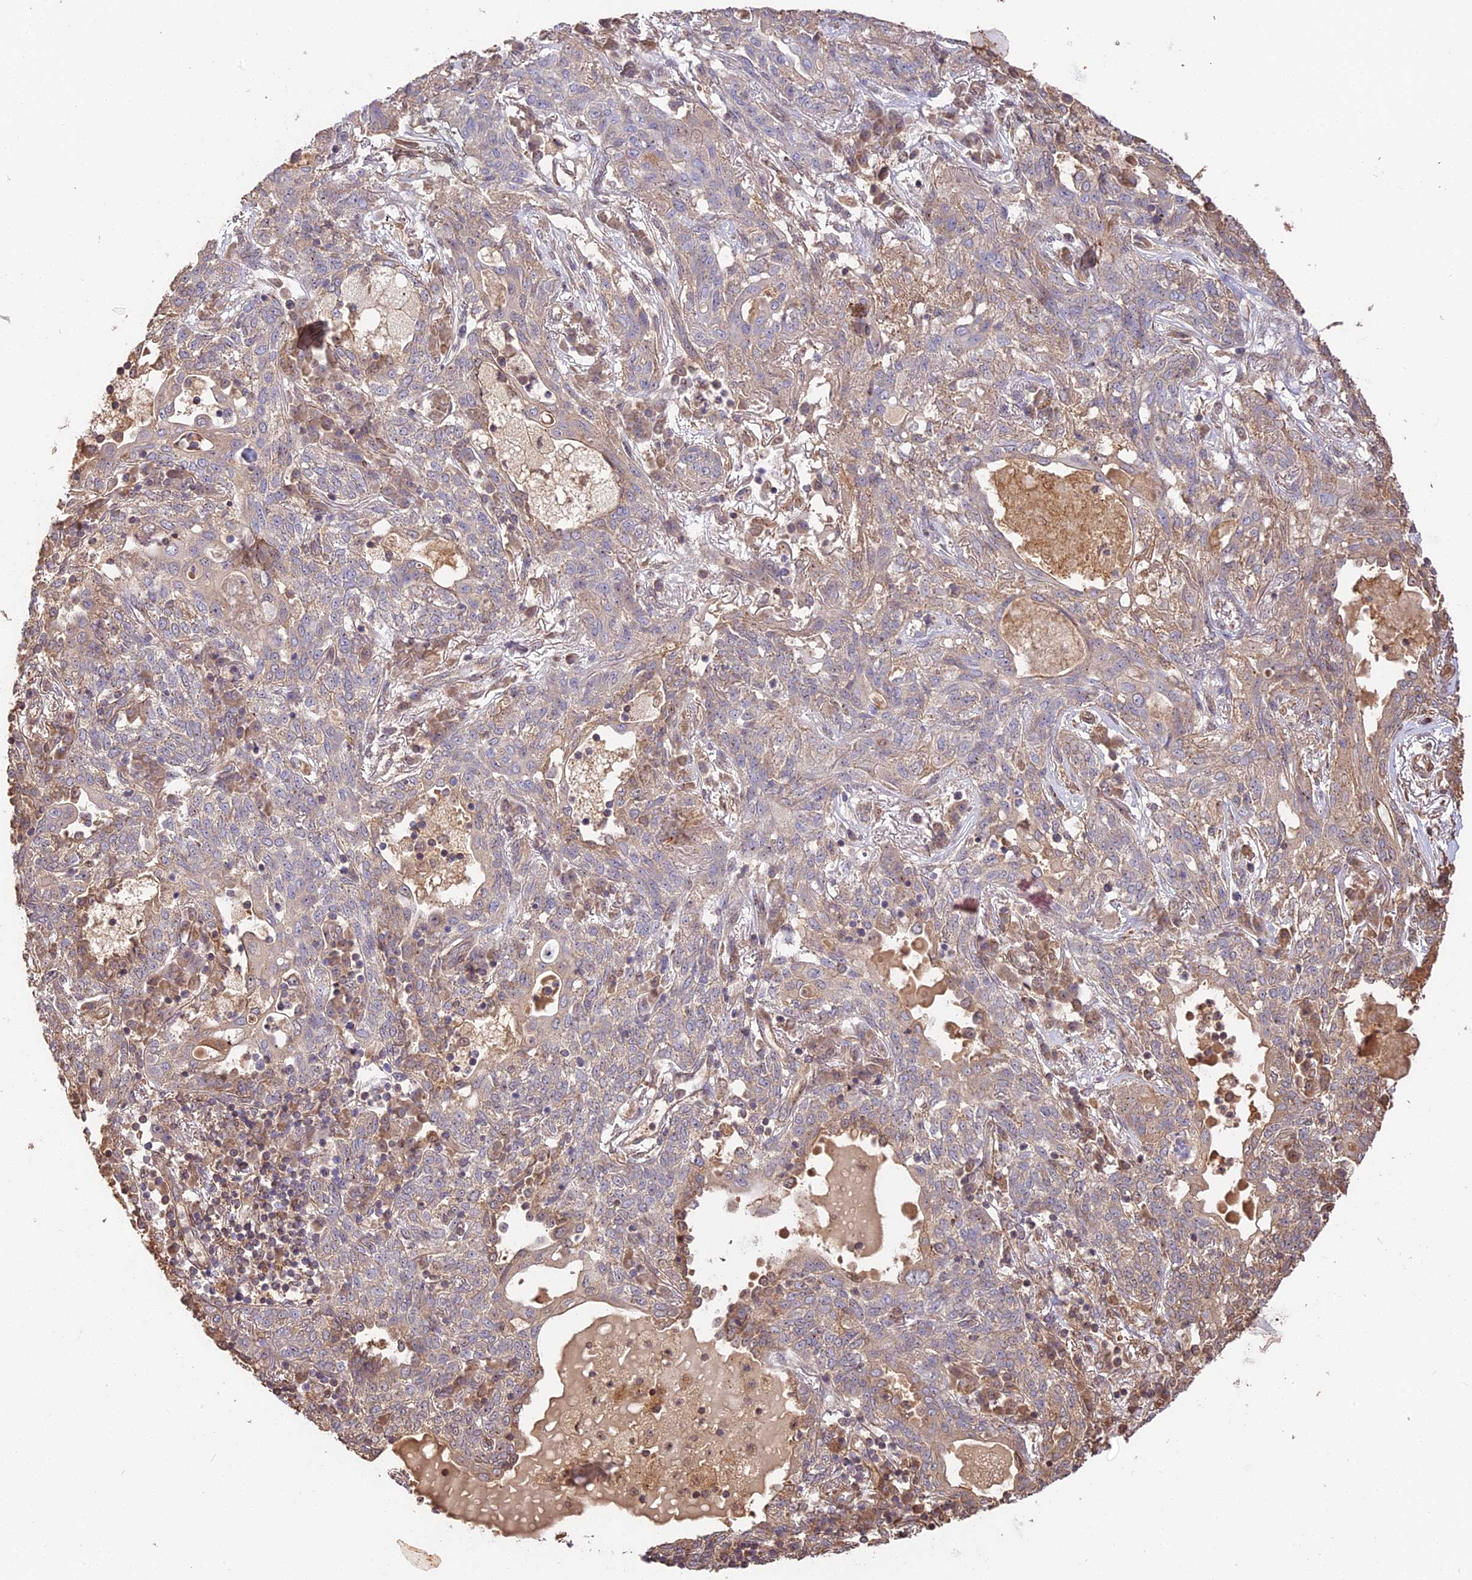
{"staining": {"intensity": "negative", "quantity": "none", "location": "none"}, "tissue": "lung cancer", "cell_type": "Tumor cells", "image_type": "cancer", "snomed": [{"axis": "morphology", "description": "Squamous cell carcinoma, NOS"}, {"axis": "topography", "description": "Lung"}], "caption": "DAB immunohistochemical staining of human lung cancer demonstrates no significant staining in tumor cells.", "gene": "PPP1R37", "patient": {"sex": "female", "age": 70}}